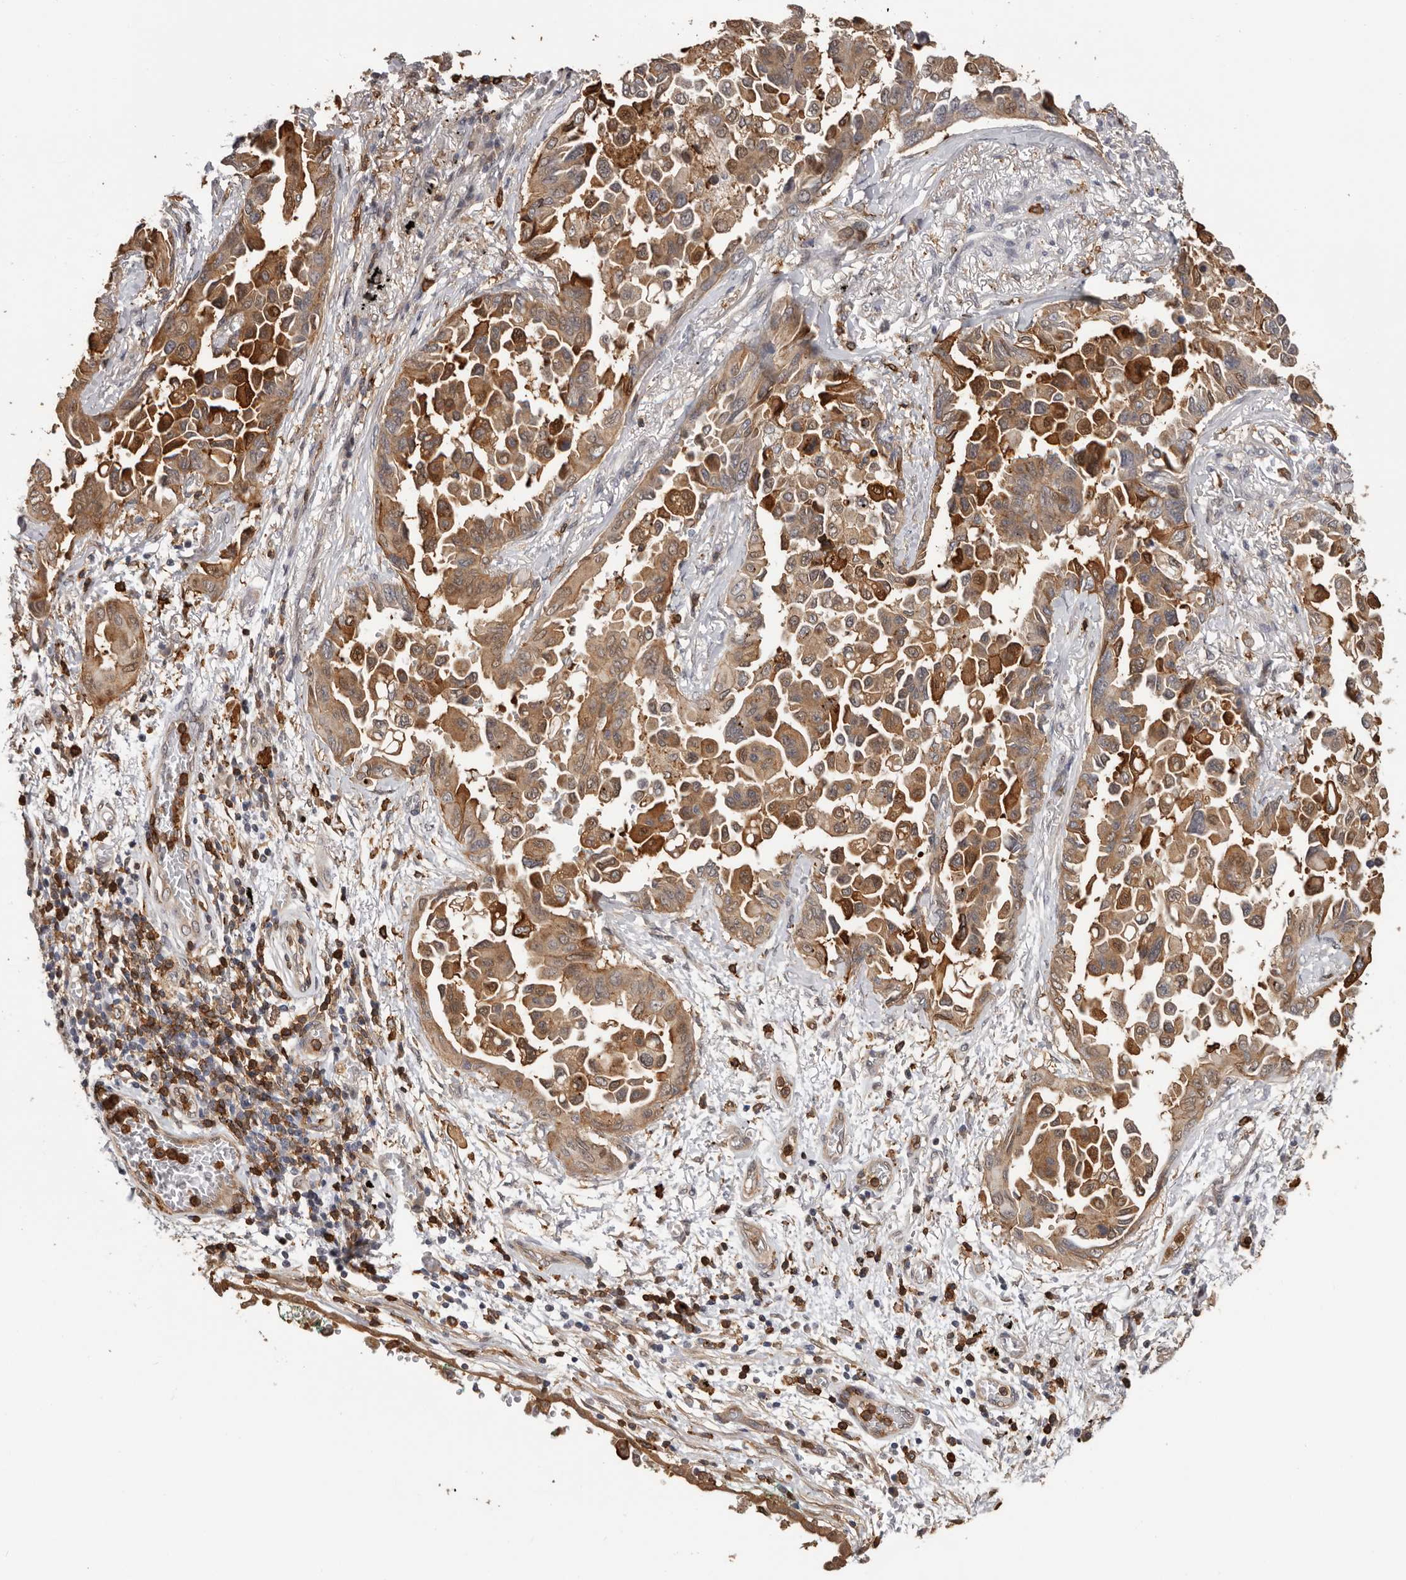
{"staining": {"intensity": "moderate", "quantity": ">75%", "location": "cytoplasmic/membranous,nuclear"}, "tissue": "lung cancer", "cell_type": "Tumor cells", "image_type": "cancer", "snomed": [{"axis": "morphology", "description": "Adenocarcinoma, NOS"}, {"axis": "topography", "description": "Lung"}], "caption": "The photomicrograph exhibits a brown stain indicating the presence of a protein in the cytoplasmic/membranous and nuclear of tumor cells in lung adenocarcinoma.", "gene": "PRR12", "patient": {"sex": "female", "age": 67}}